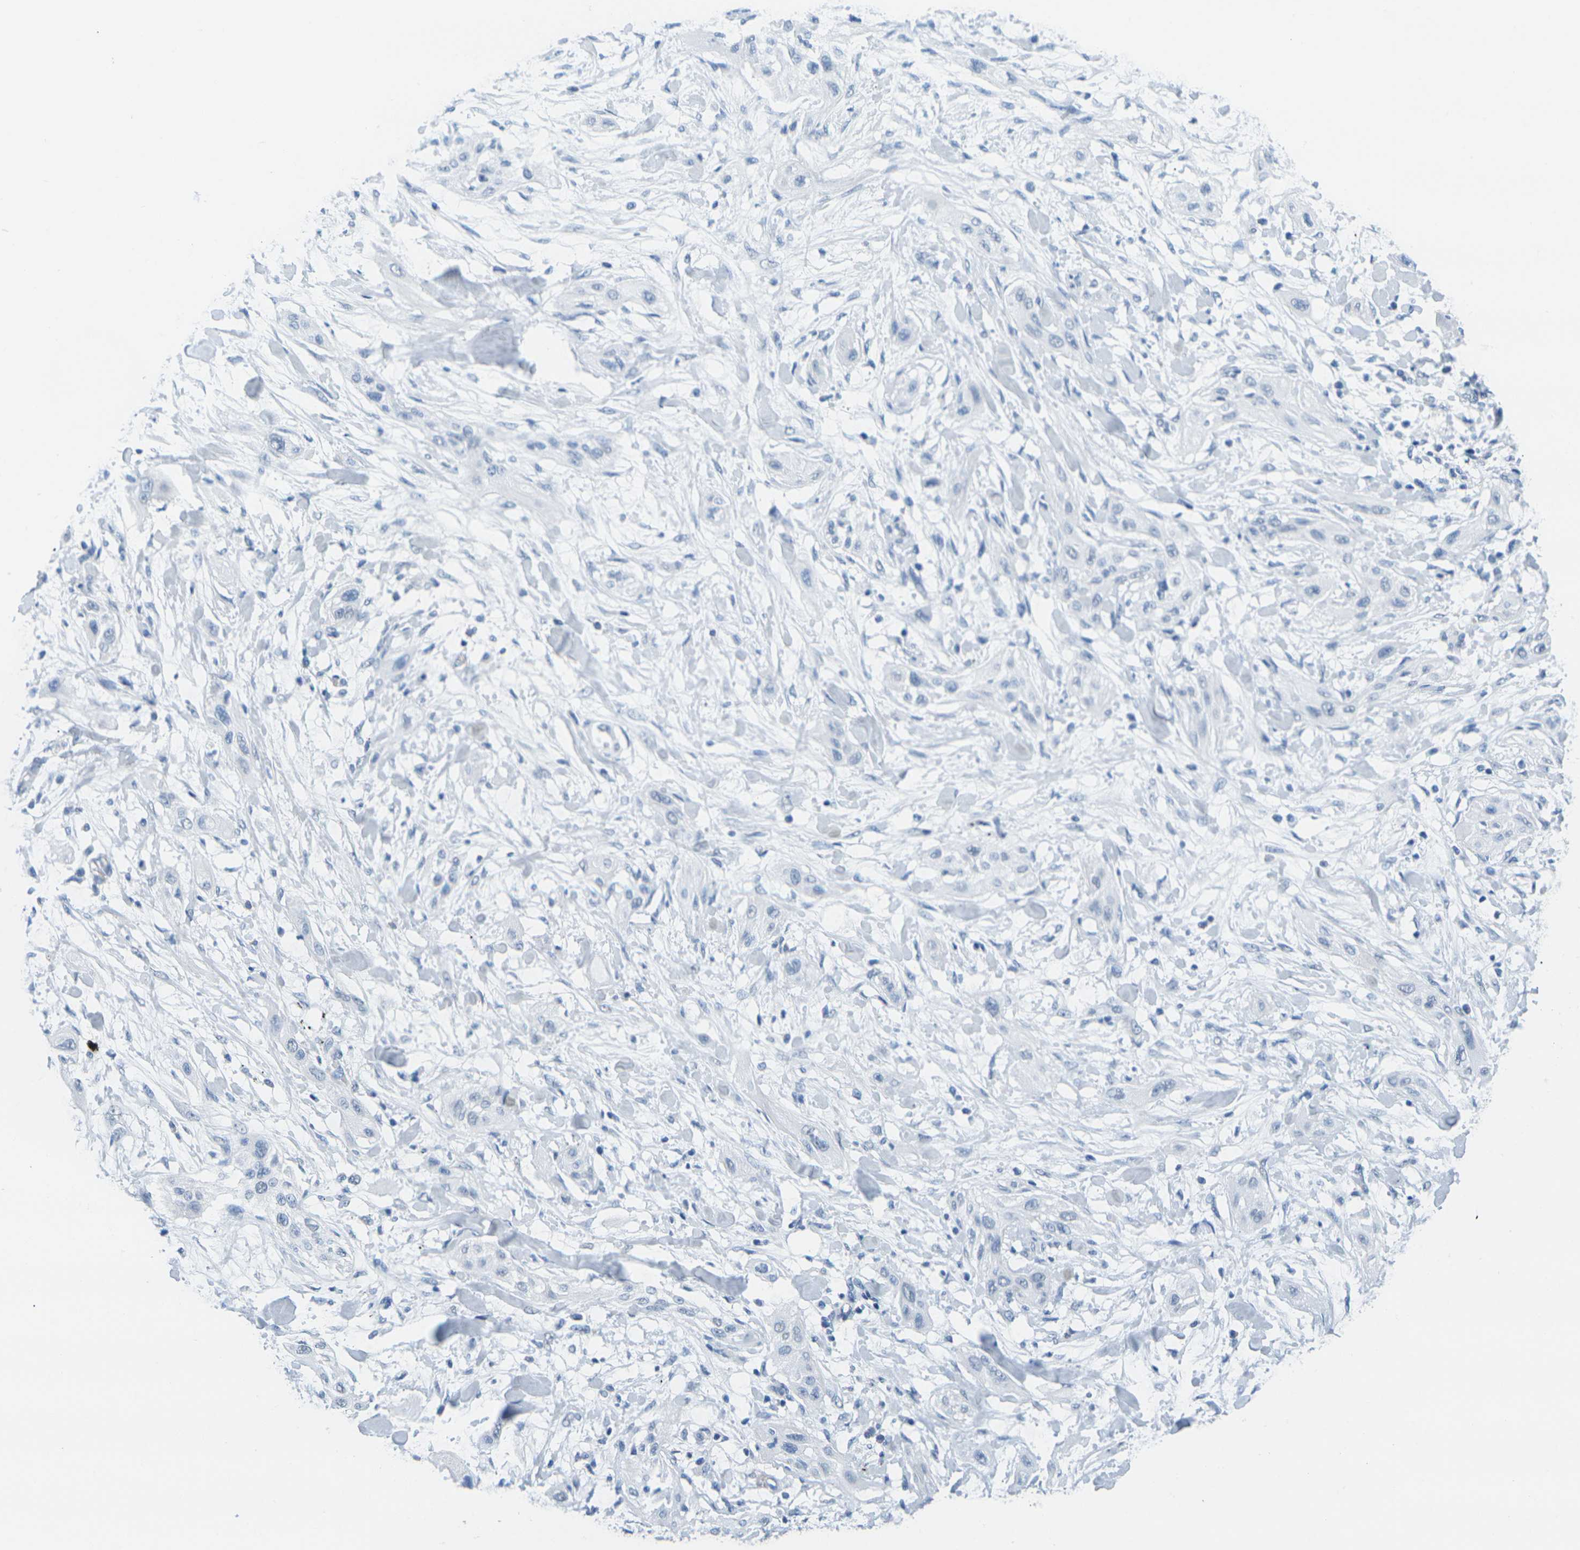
{"staining": {"intensity": "negative", "quantity": "none", "location": "none"}, "tissue": "lung cancer", "cell_type": "Tumor cells", "image_type": "cancer", "snomed": [{"axis": "morphology", "description": "Squamous cell carcinoma, NOS"}, {"axis": "topography", "description": "Lung"}], "caption": "Tumor cells are negative for brown protein staining in lung squamous cell carcinoma.", "gene": "CTAG1A", "patient": {"sex": "female", "age": 47}}